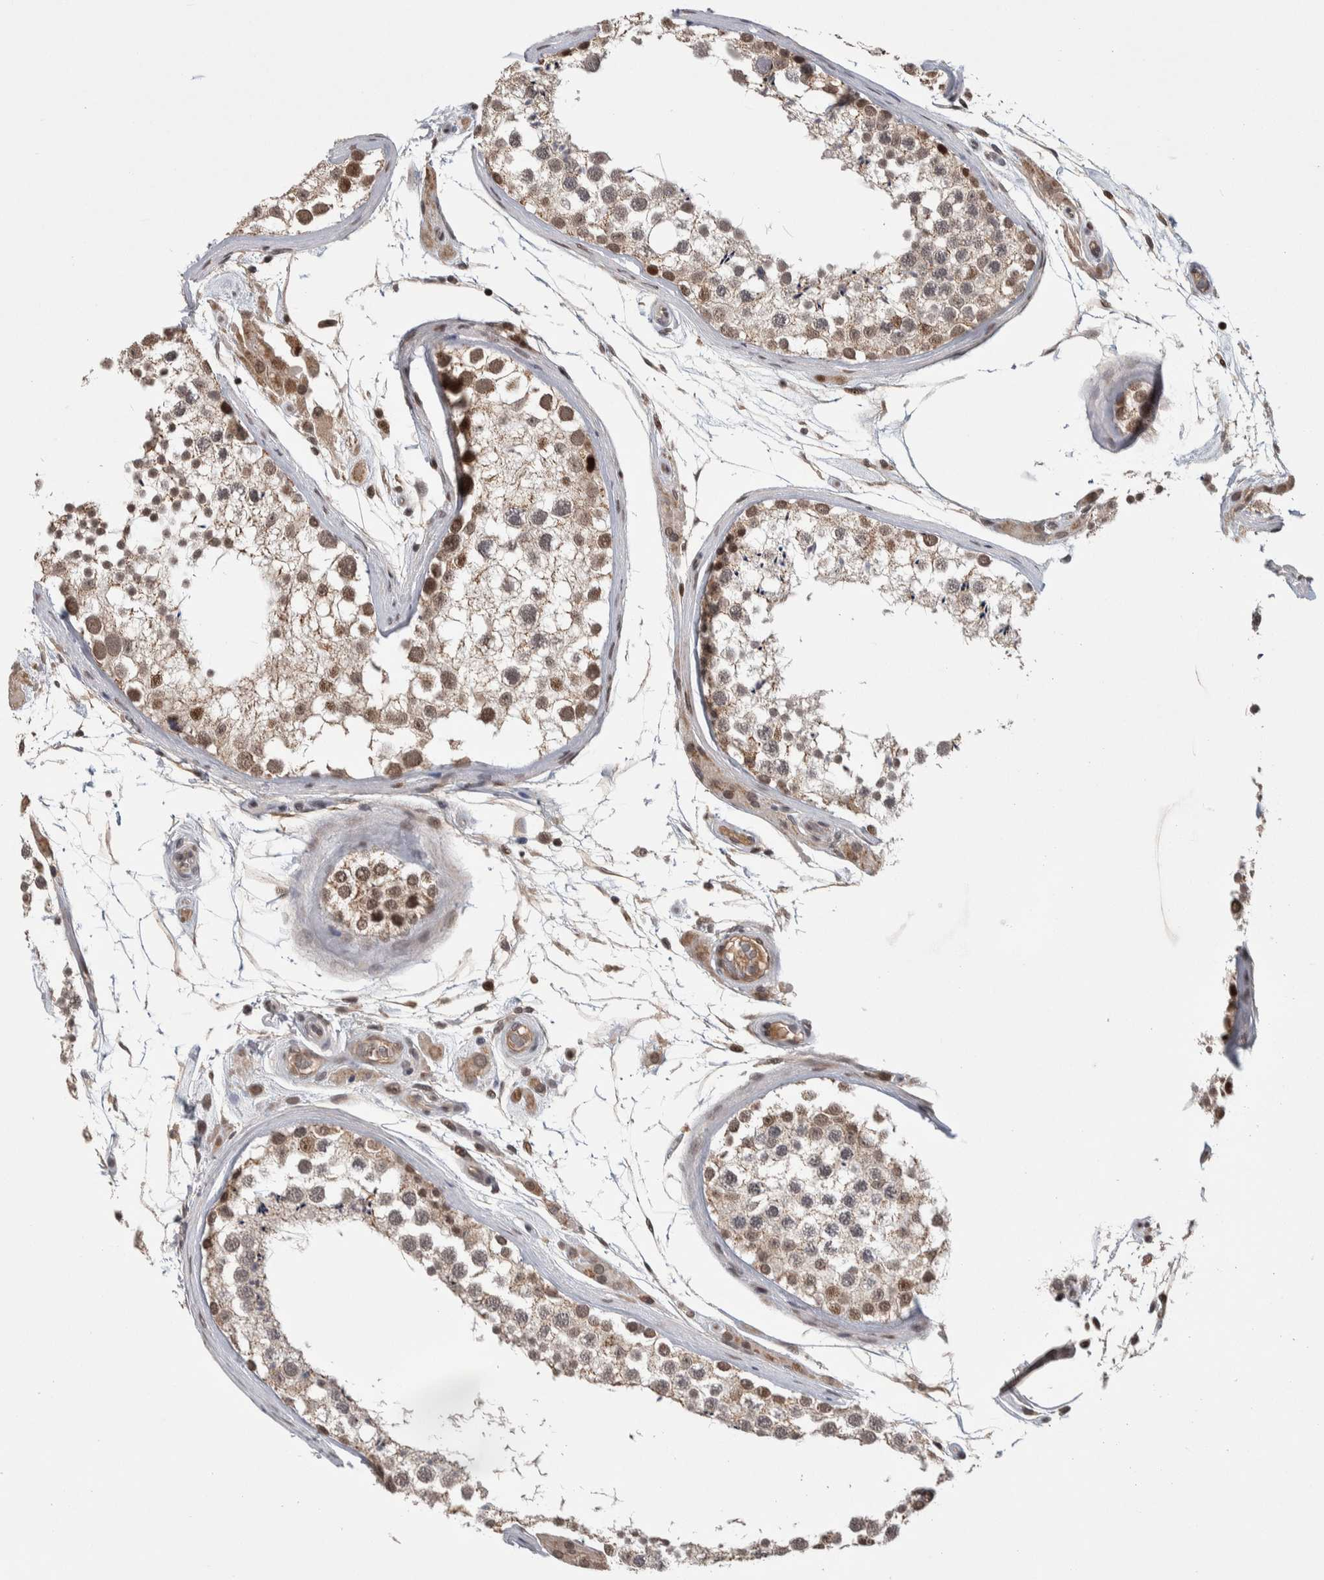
{"staining": {"intensity": "weak", "quantity": "25%-75%", "location": "nuclear"}, "tissue": "testis", "cell_type": "Cells in seminiferous ducts", "image_type": "normal", "snomed": [{"axis": "morphology", "description": "Normal tissue, NOS"}, {"axis": "topography", "description": "Testis"}], "caption": "Immunohistochemistry micrograph of normal testis stained for a protein (brown), which reveals low levels of weak nuclear expression in approximately 25%-75% of cells in seminiferous ducts.", "gene": "ZNF592", "patient": {"sex": "male", "age": 46}}